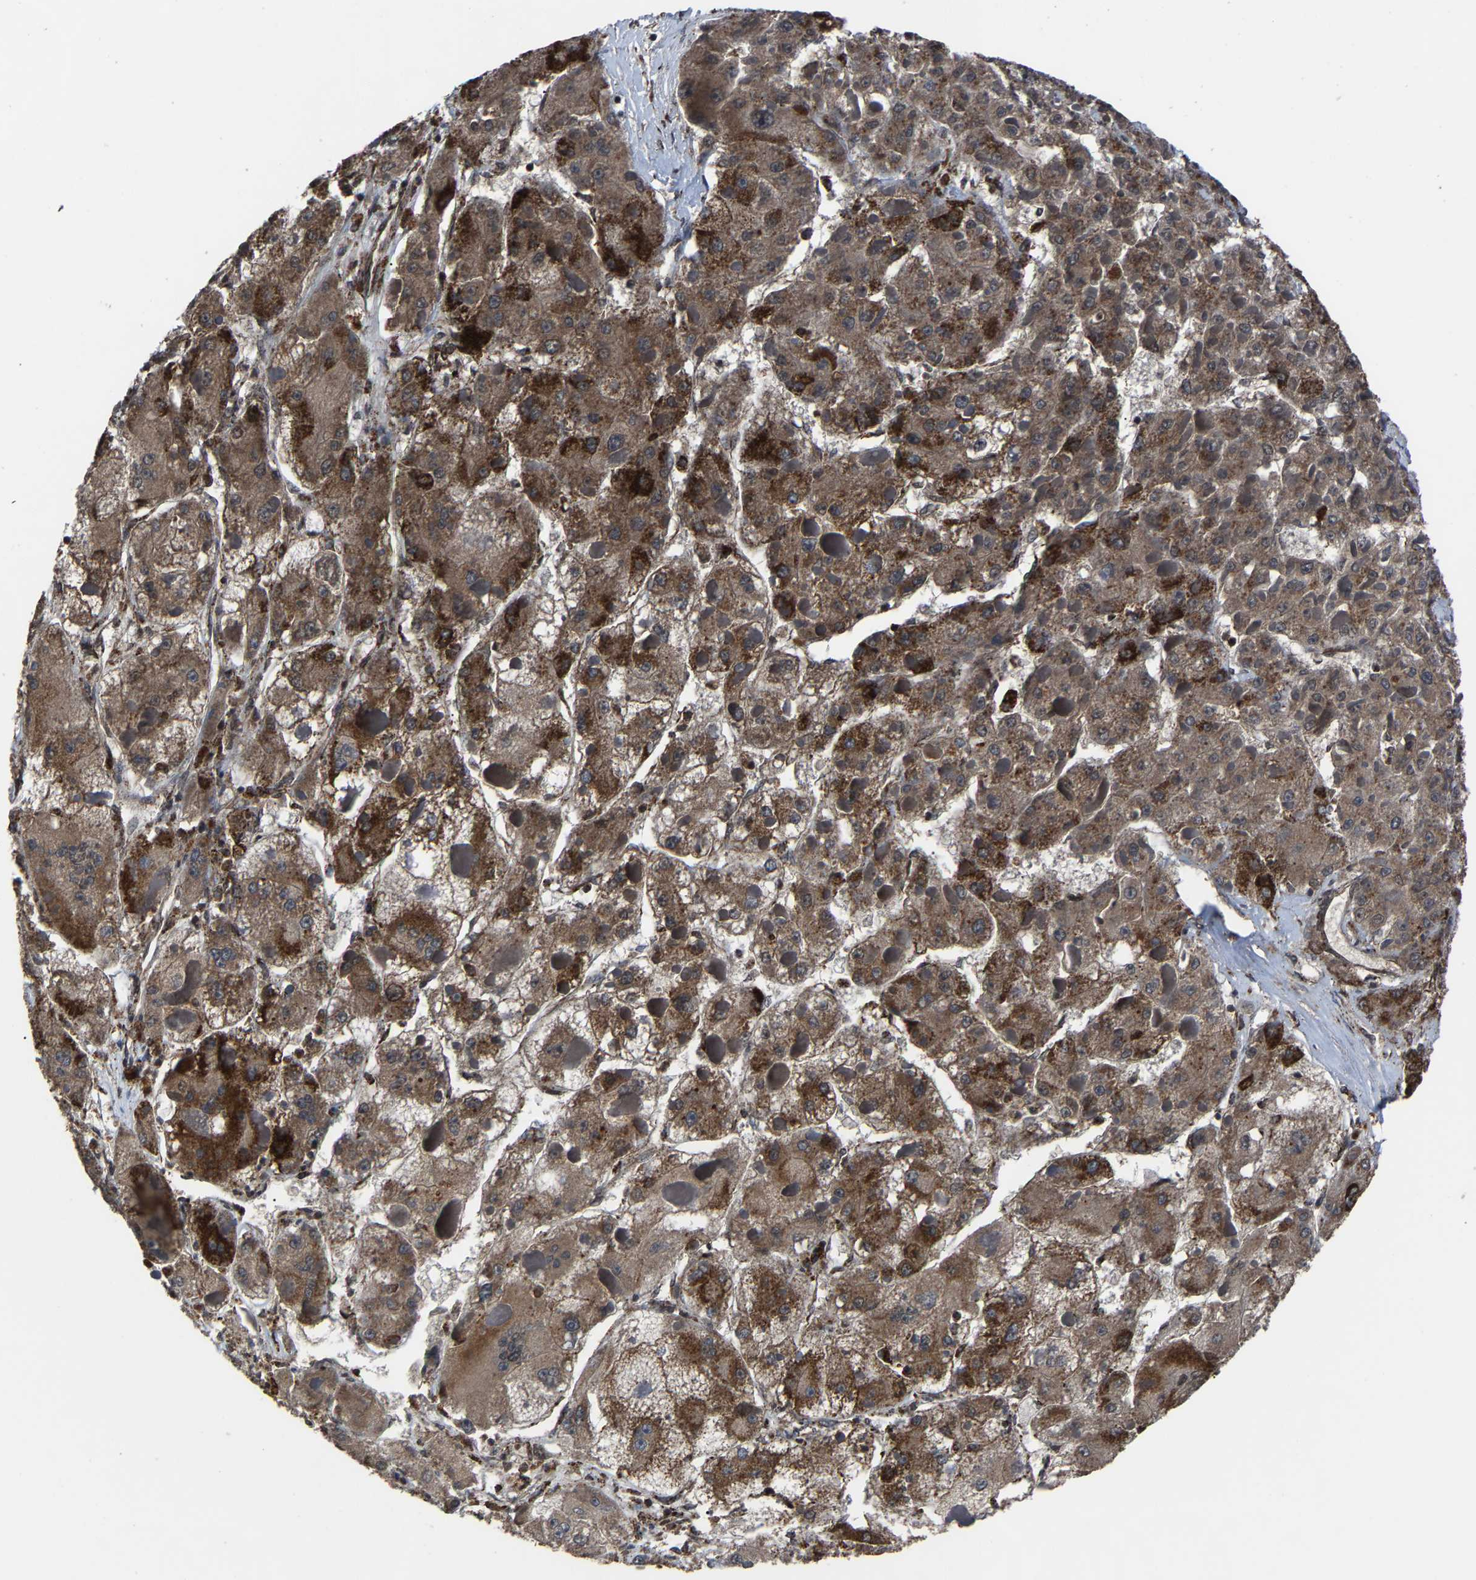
{"staining": {"intensity": "strong", "quantity": "25%-75%", "location": "cytoplasmic/membranous"}, "tissue": "liver cancer", "cell_type": "Tumor cells", "image_type": "cancer", "snomed": [{"axis": "morphology", "description": "Carcinoma, Hepatocellular, NOS"}, {"axis": "topography", "description": "Liver"}], "caption": "High-magnification brightfield microscopy of liver cancer stained with DAB (brown) and counterstained with hematoxylin (blue). tumor cells exhibit strong cytoplasmic/membranous positivity is present in approximately25%-75% of cells. The staining was performed using DAB, with brown indicating positive protein expression. Nuclei are stained blue with hematoxylin.", "gene": "NDUFV3", "patient": {"sex": "female", "age": 73}}